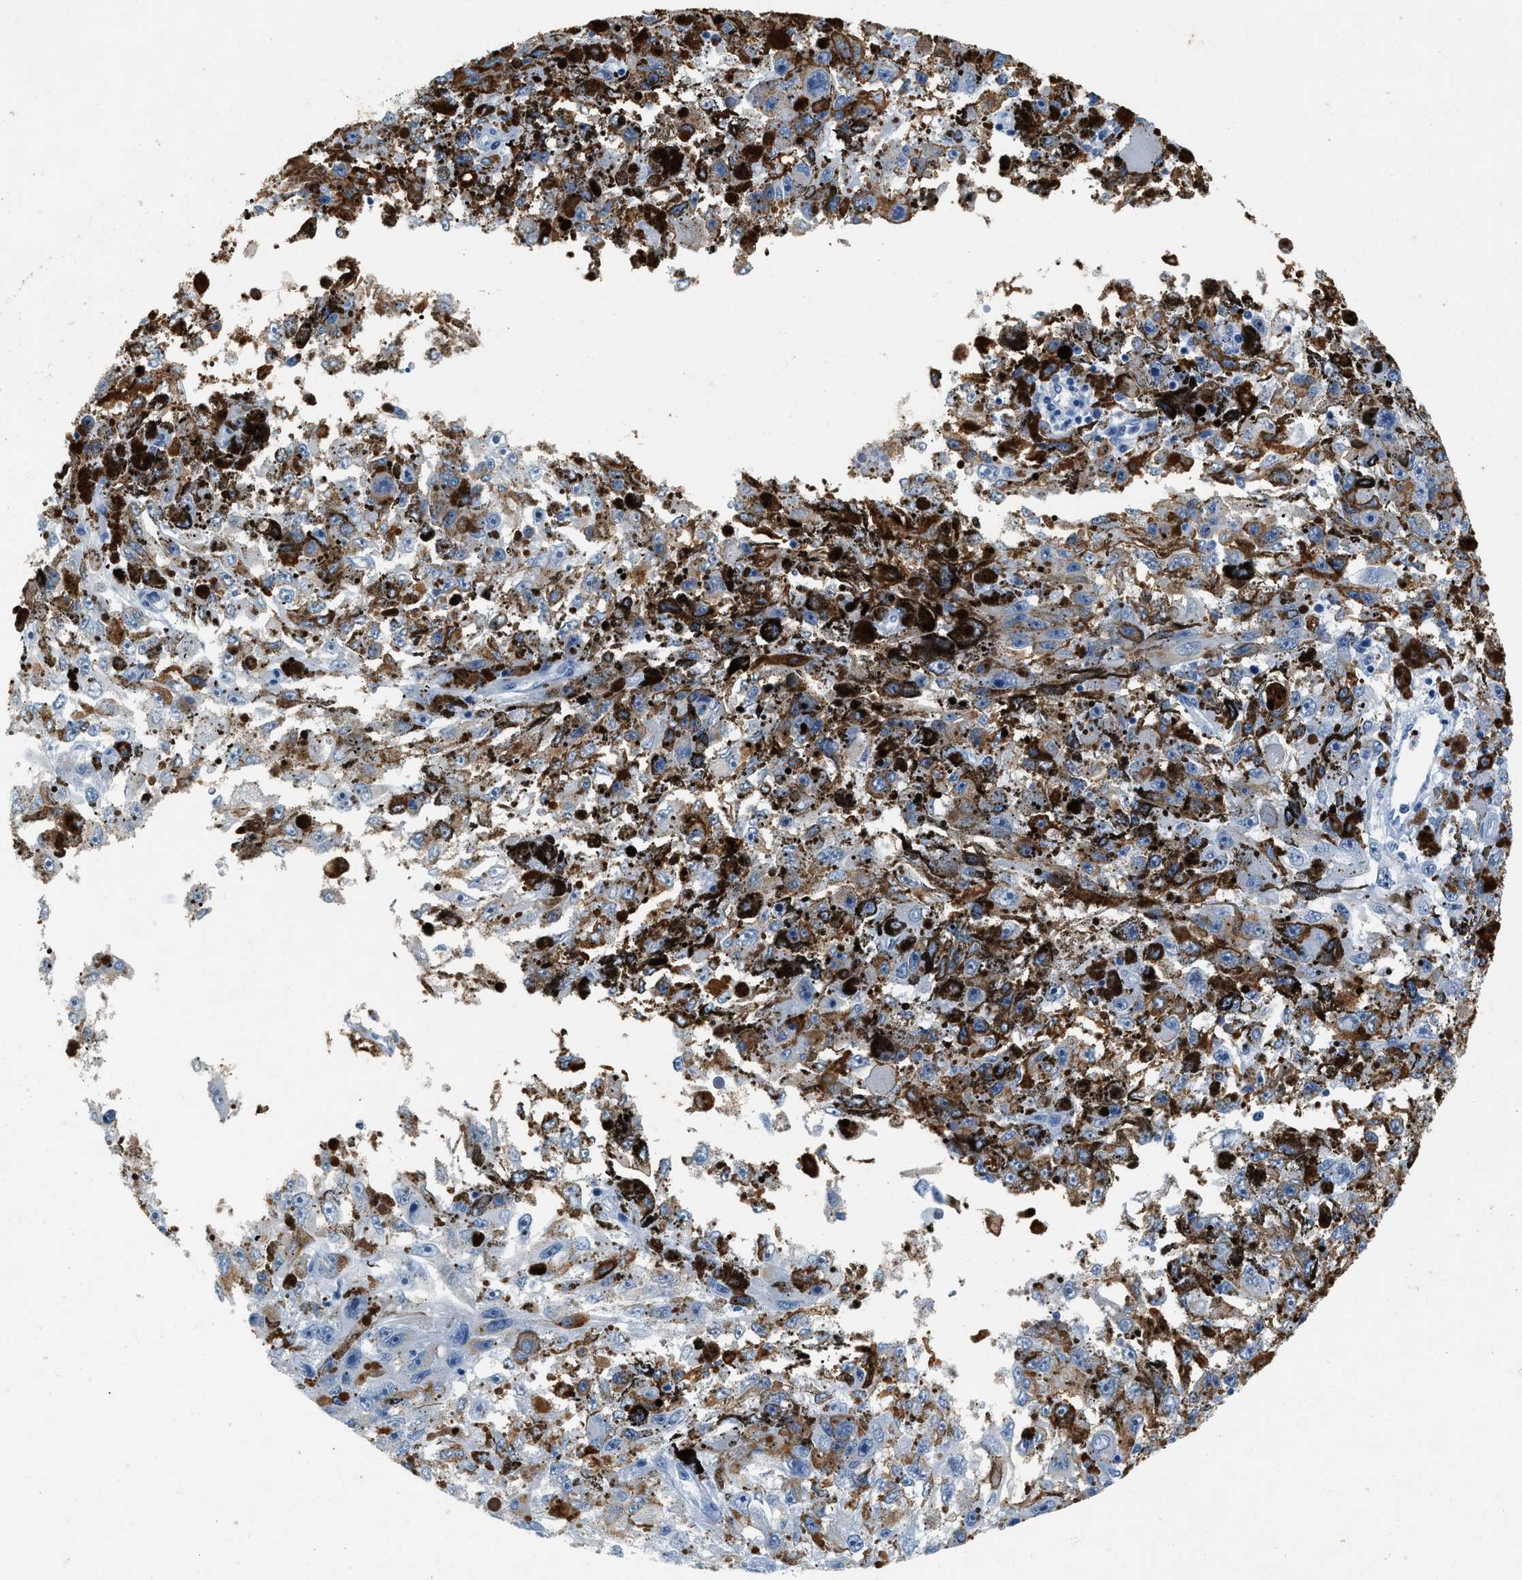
{"staining": {"intensity": "weak", "quantity": "<25%", "location": "cytoplasmic/membranous"}, "tissue": "melanoma", "cell_type": "Tumor cells", "image_type": "cancer", "snomed": [{"axis": "morphology", "description": "Malignant melanoma, NOS"}, {"axis": "topography", "description": "Skin"}], "caption": "There is no significant staining in tumor cells of malignant melanoma.", "gene": "HHATL", "patient": {"sex": "female", "age": 104}}